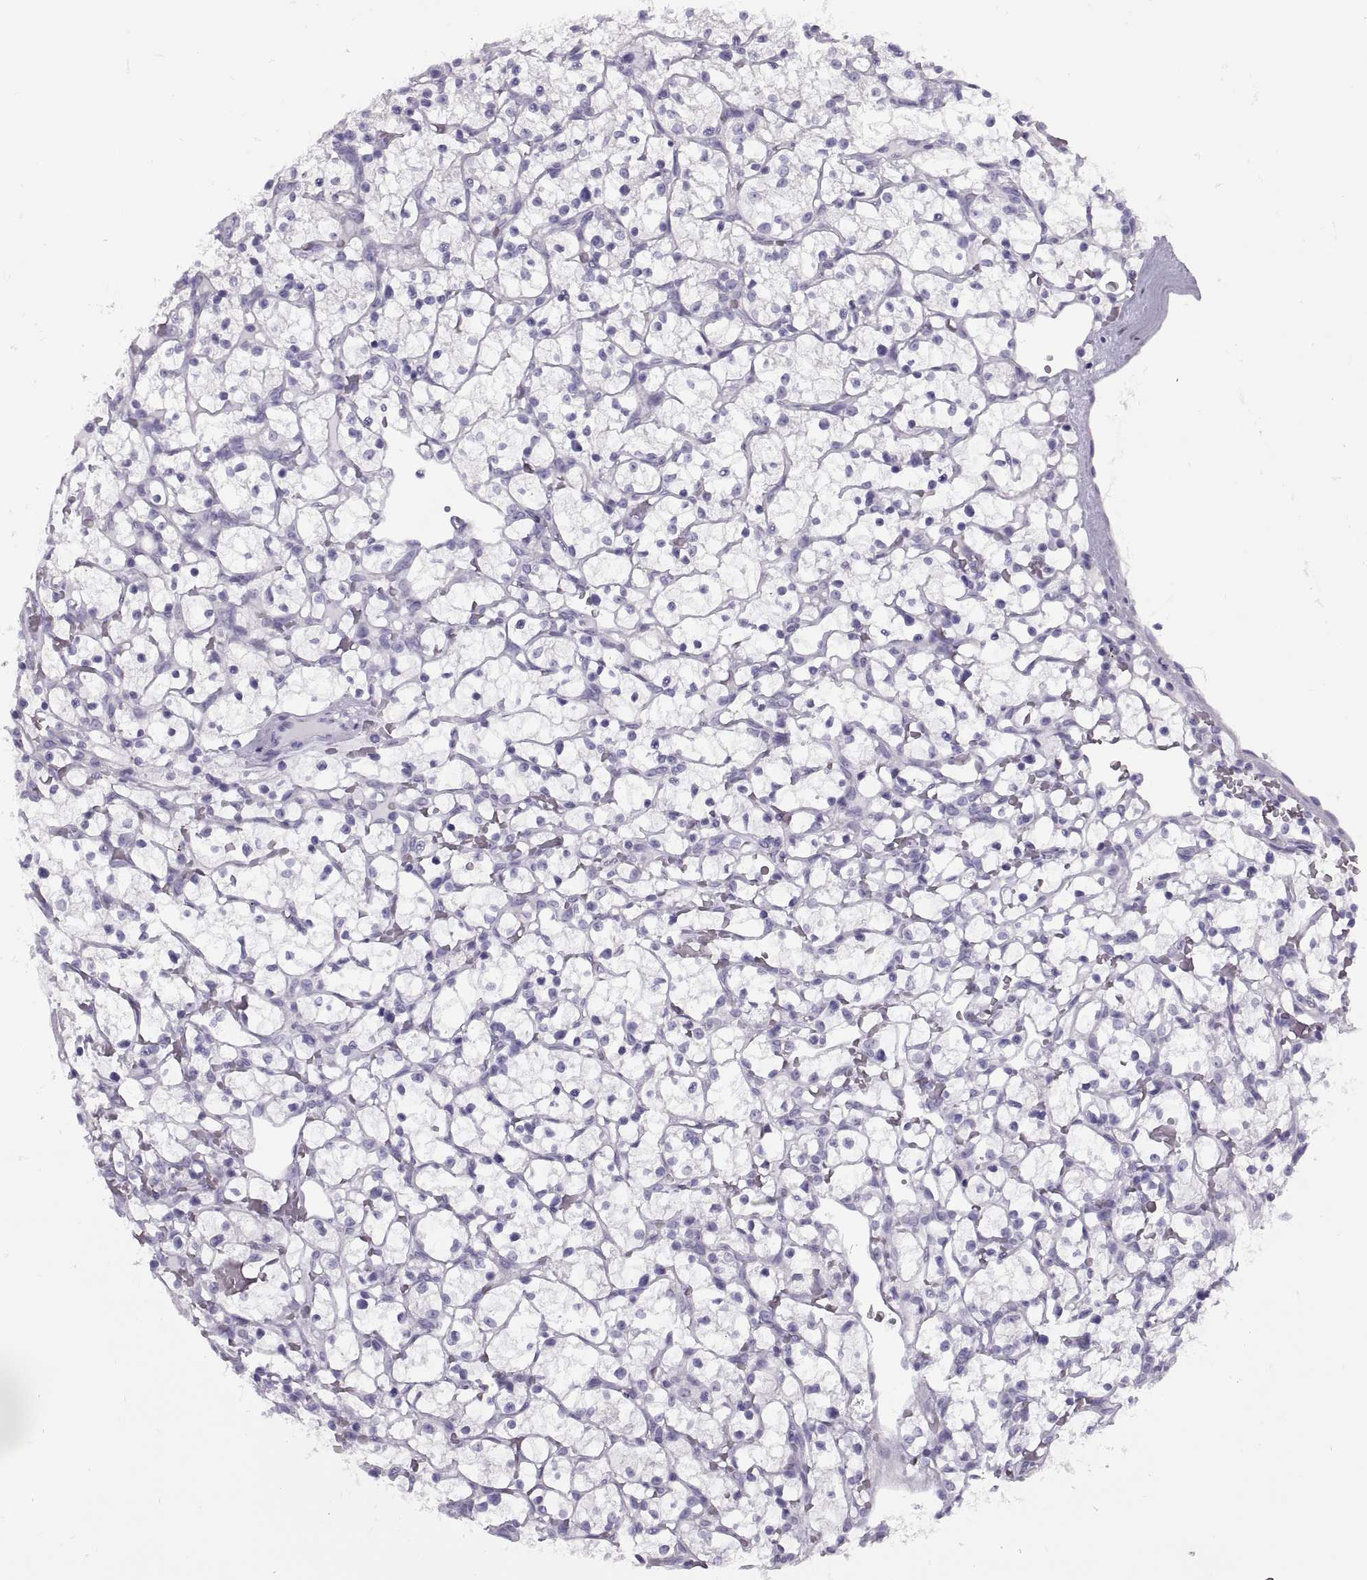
{"staining": {"intensity": "negative", "quantity": "none", "location": "none"}, "tissue": "renal cancer", "cell_type": "Tumor cells", "image_type": "cancer", "snomed": [{"axis": "morphology", "description": "Adenocarcinoma, NOS"}, {"axis": "topography", "description": "Kidney"}], "caption": "Tumor cells are negative for brown protein staining in renal cancer.", "gene": "RLBP1", "patient": {"sex": "female", "age": 64}}